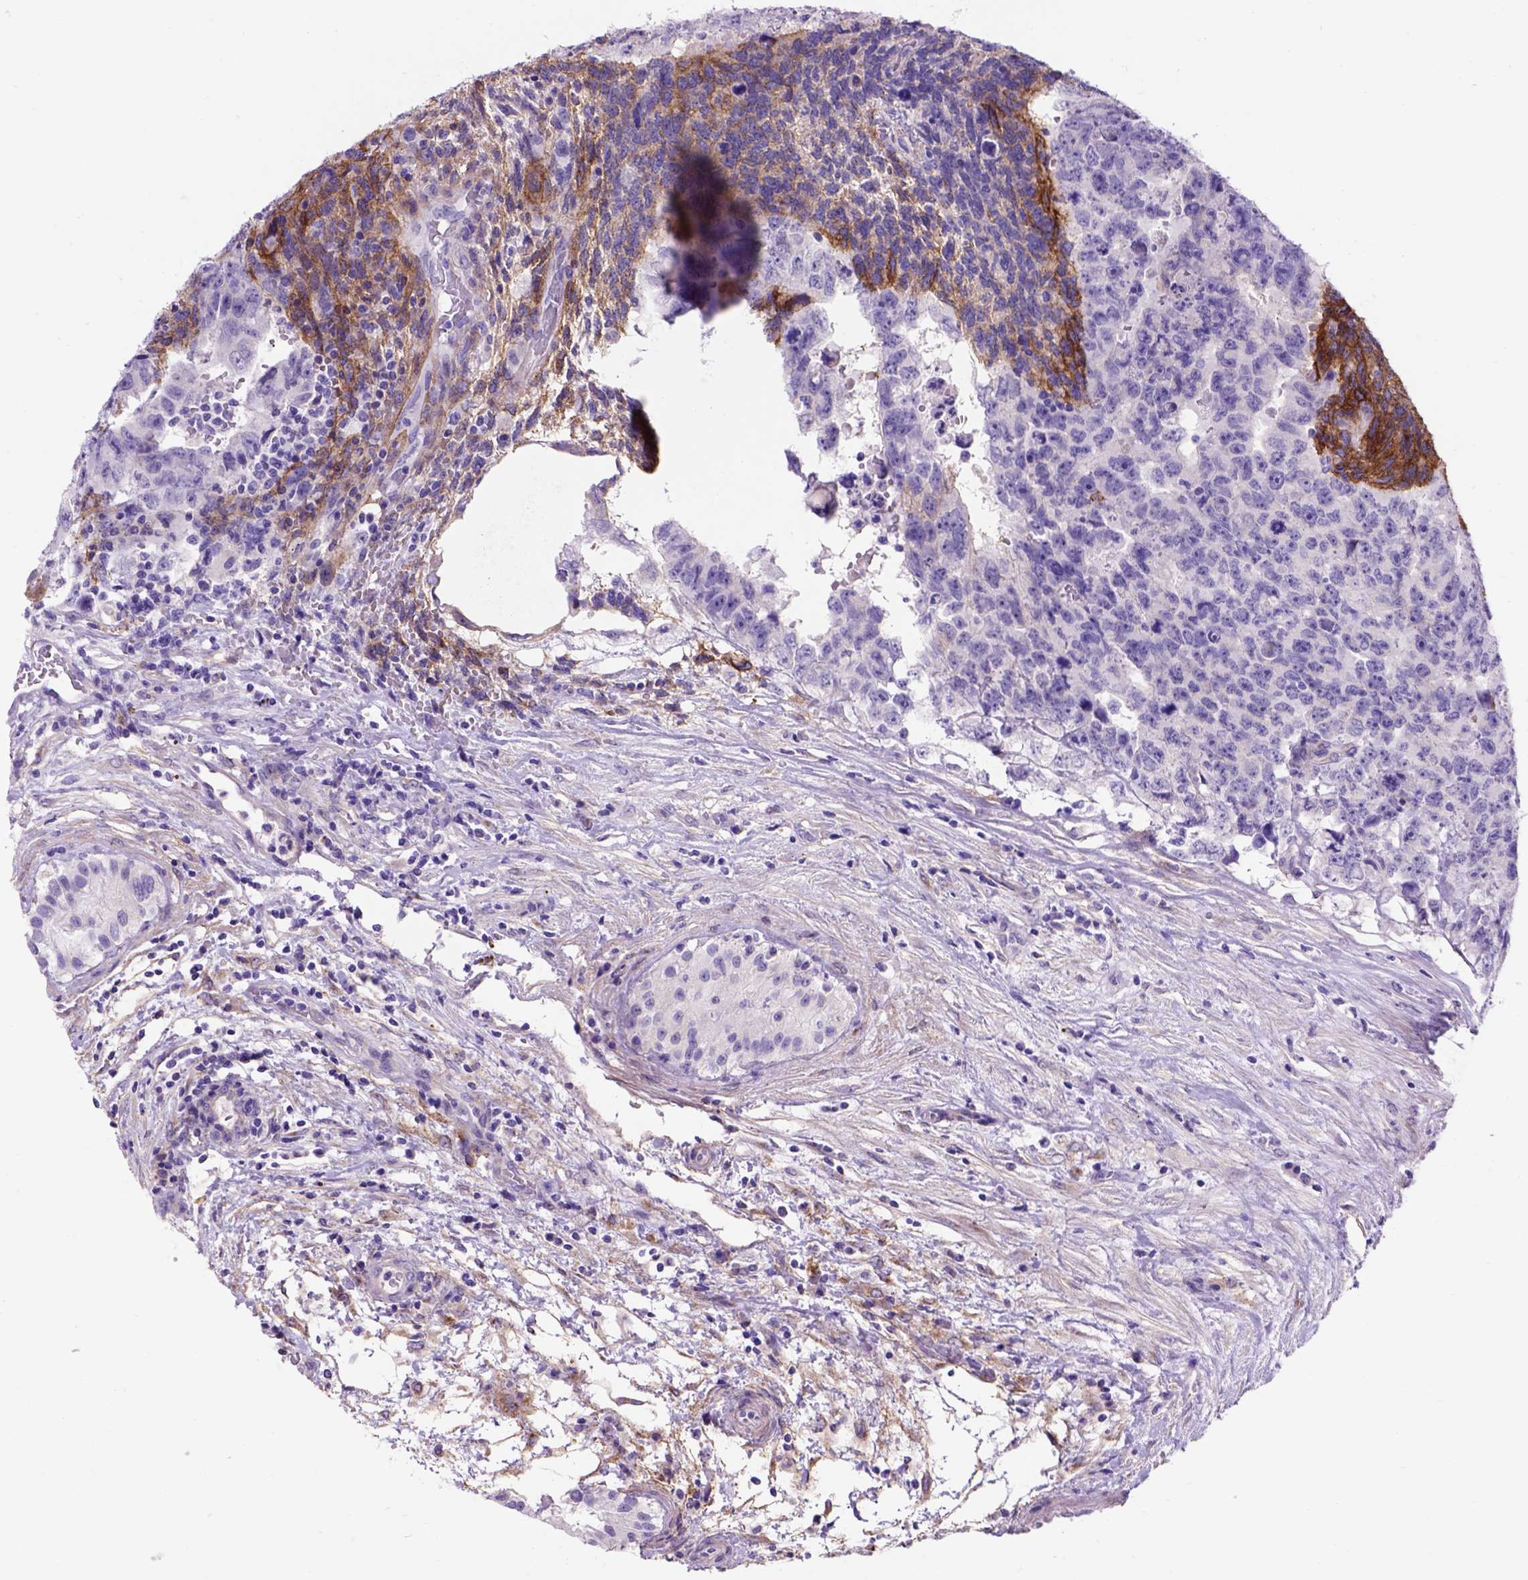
{"staining": {"intensity": "negative", "quantity": "none", "location": "none"}, "tissue": "testis cancer", "cell_type": "Tumor cells", "image_type": "cancer", "snomed": [{"axis": "morphology", "description": "Carcinoma, Embryonal, NOS"}, {"axis": "topography", "description": "Testis"}], "caption": "Image shows no protein staining in tumor cells of embryonal carcinoma (testis) tissue.", "gene": "EGFR", "patient": {"sex": "male", "age": 24}}